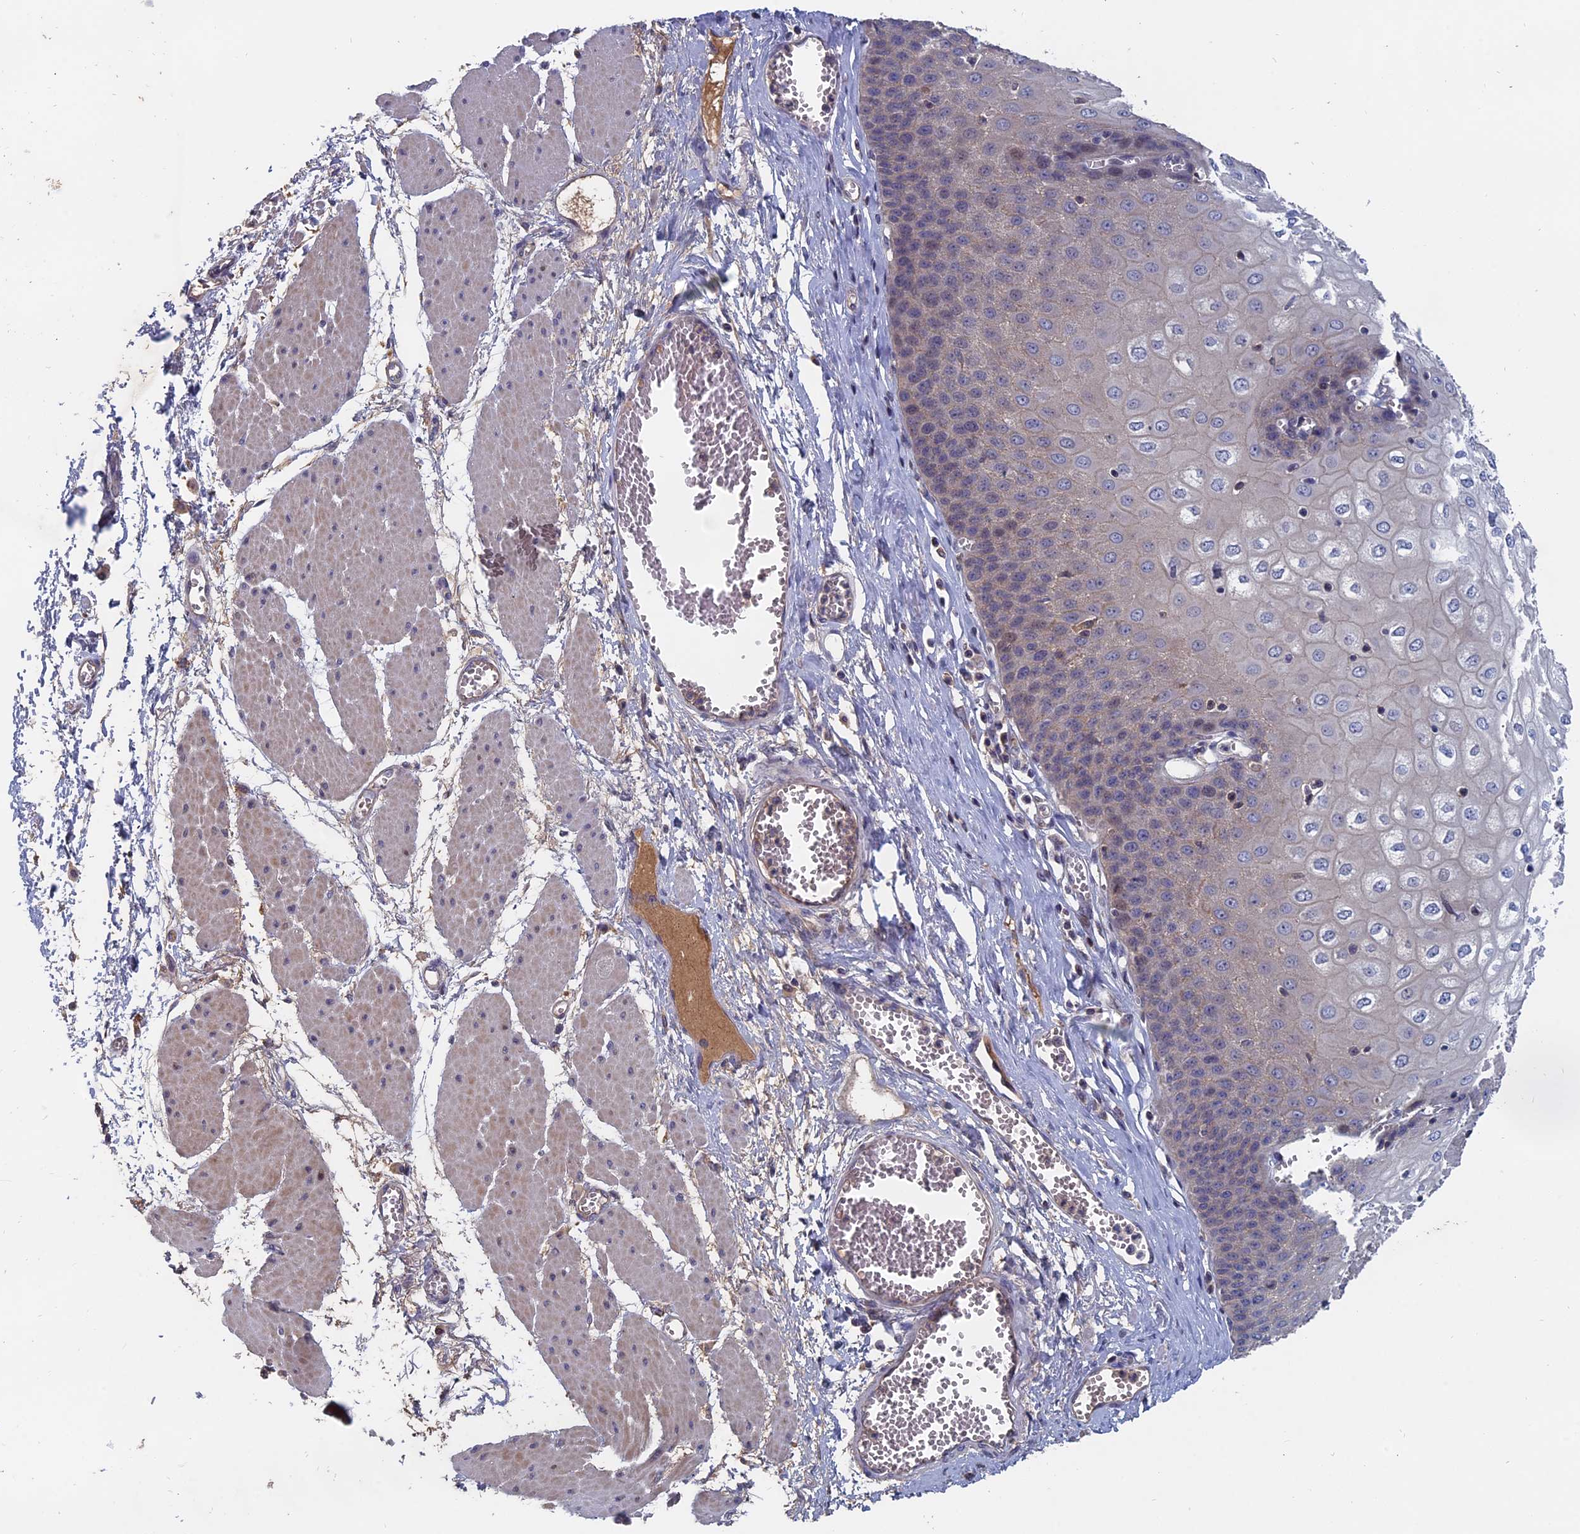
{"staining": {"intensity": "moderate", "quantity": "<25%", "location": "cytoplasmic/membranous"}, "tissue": "esophagus", "cell_type": "Squamous epithelial cells", "image_type": "normal", "snomed": [{"axis": "morphology", "description": "Normal tissue, NOS"}, {"axis": "topography", "description": "Esophagus"}], "caption": "Benign esophagus demonstrates moderate cytoplasmic/membranous positivity in about <25% of squamous epithelial cells The protein is stained brown, and the nuclei are stained in blue (DAB (3,3'-diaminobenzidine) IHC with brightfield microscopy, high magnification)..", "gene": "SLC33A1", "patient": {"sex": "male", "age": 60}}